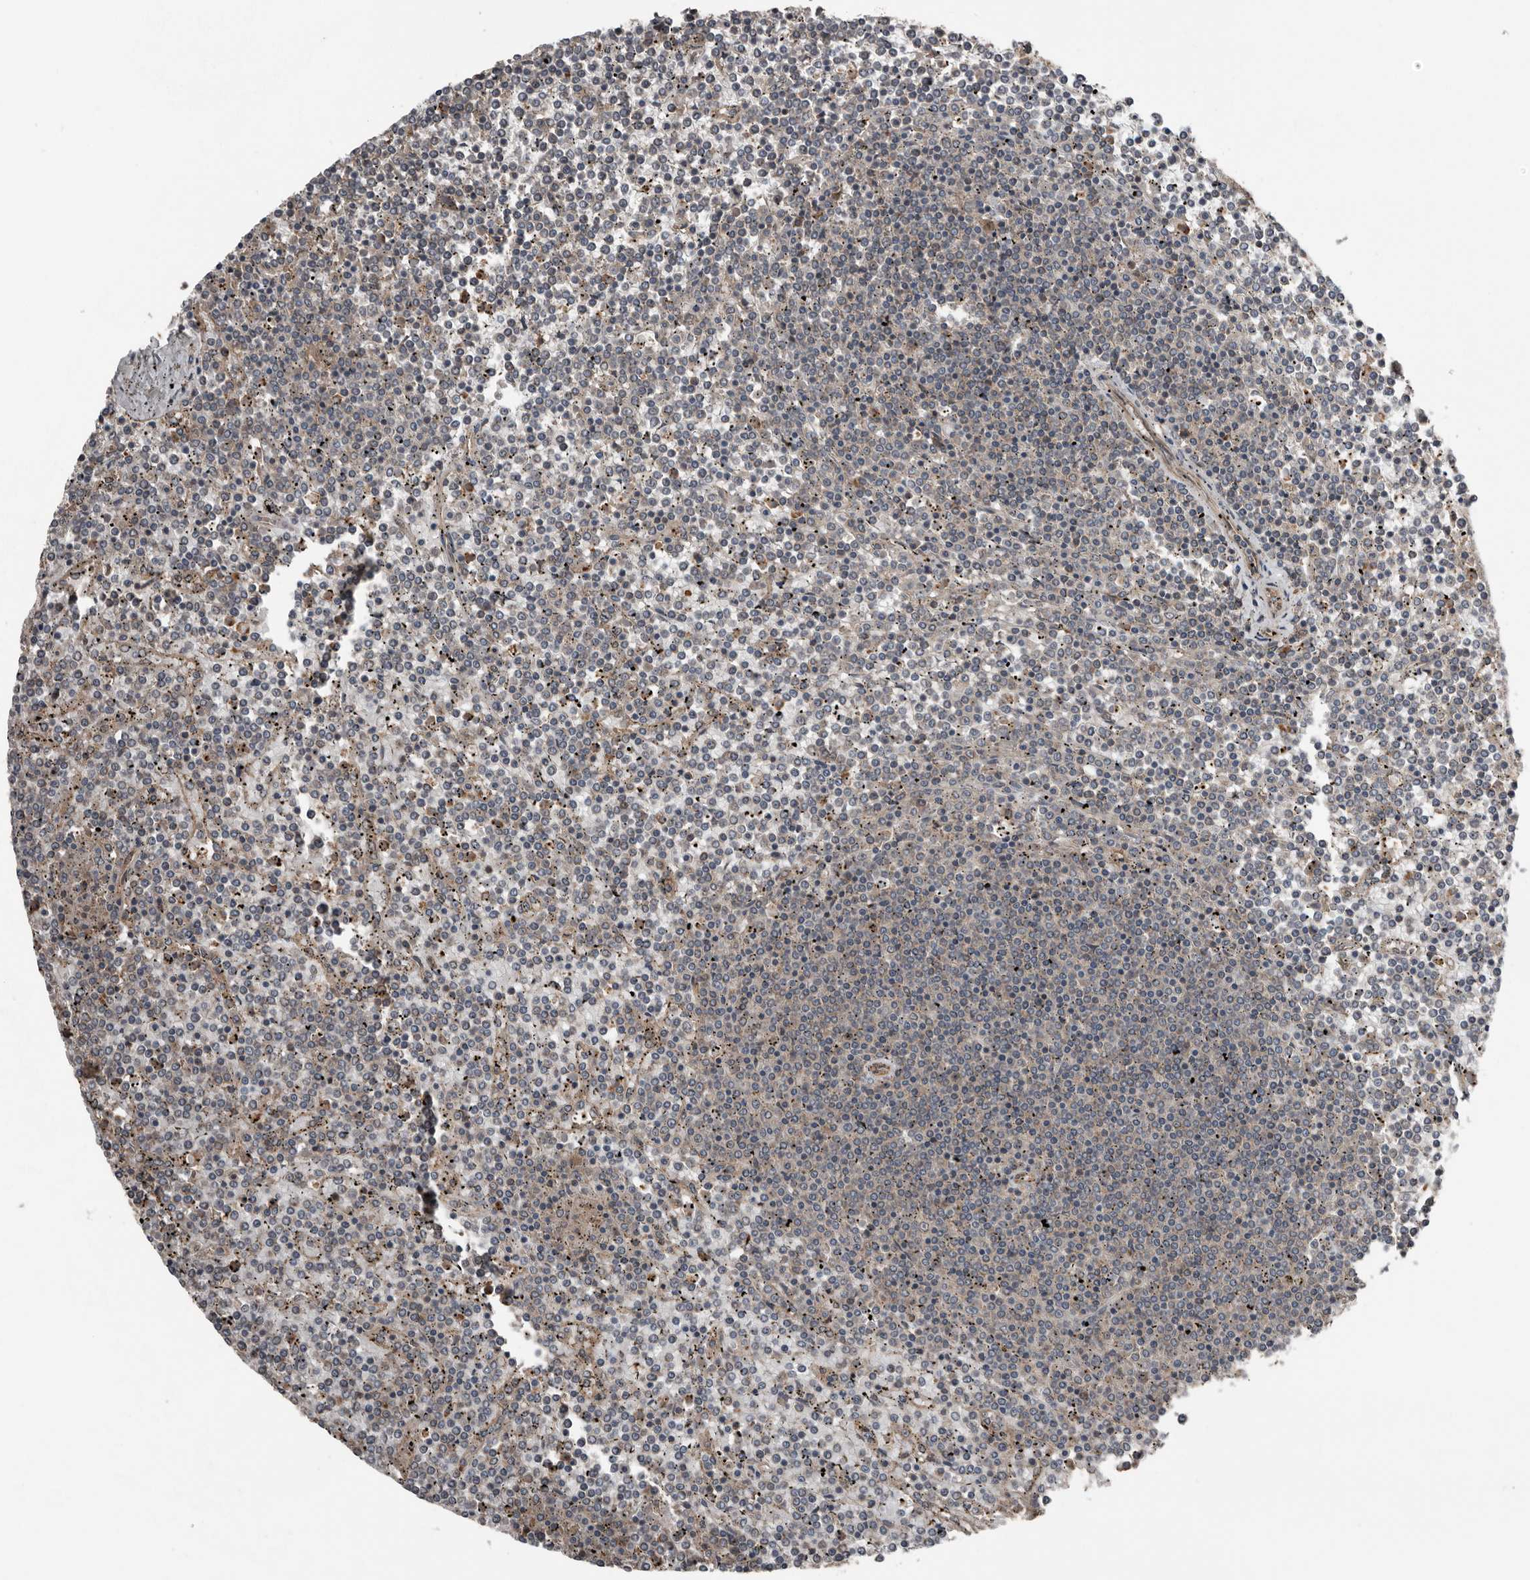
{"staining": {"intensity": "negative", "quantity": "none", "location": "none"}, "tissue": "lymphoma", "cell_type": "Tumor cells", "image_type": "cancer", "snomed": [{"axis": "morphology", "description": "Malignant lymphoma, non-Hodgkin's type, Low grade"}, {"axis": "topography", "description": "Spleen"}], "caption": "This is an immunohistochemistry photomicrograph of lymphoma. There is no expression in tumor cells.", "gene": "DNAJB4", "patient": {"sex": "female", "age": 19}}